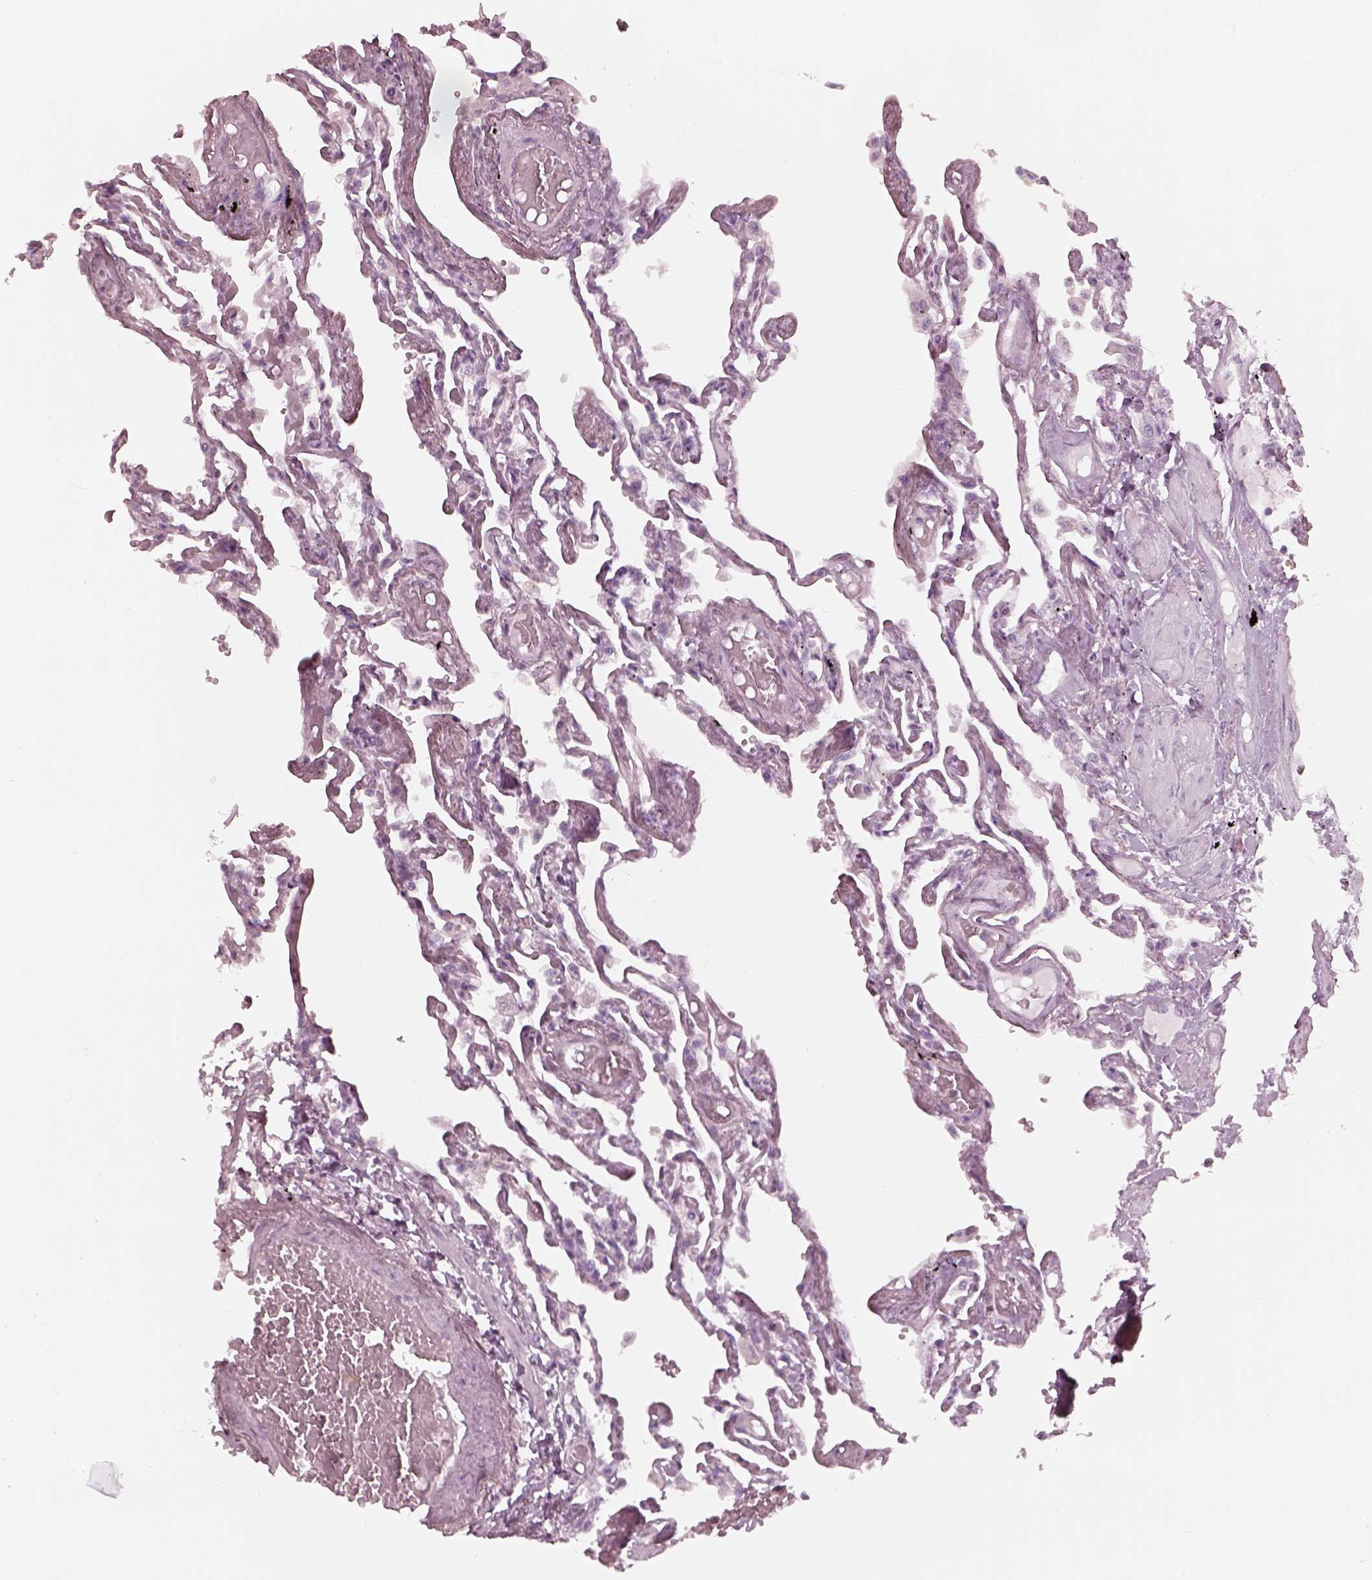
{"staining": {"intensity": "negative", "quantity": "none", "location": "none"}, "tissue": "lung", "cell_type": "Alveolar cells", "image_type": "normal", "snomed": [{"axis": "morphology", "description": "Normal tissue, NOS"}, {"axis": "morphology", "description": "Adenocarcinoma, NOS"}, {"axis": "topography", "description": "Cartilage tissue"}, {"axis": "topography", "description": "Lung"}], "caption": "The micrograph reveals no staining of alveolar cells in benign lung. (DAB IHC with hematoxylin counter stain).", "gene": "KRTAP24", "patient": {"sex": "female", "age": 67}}